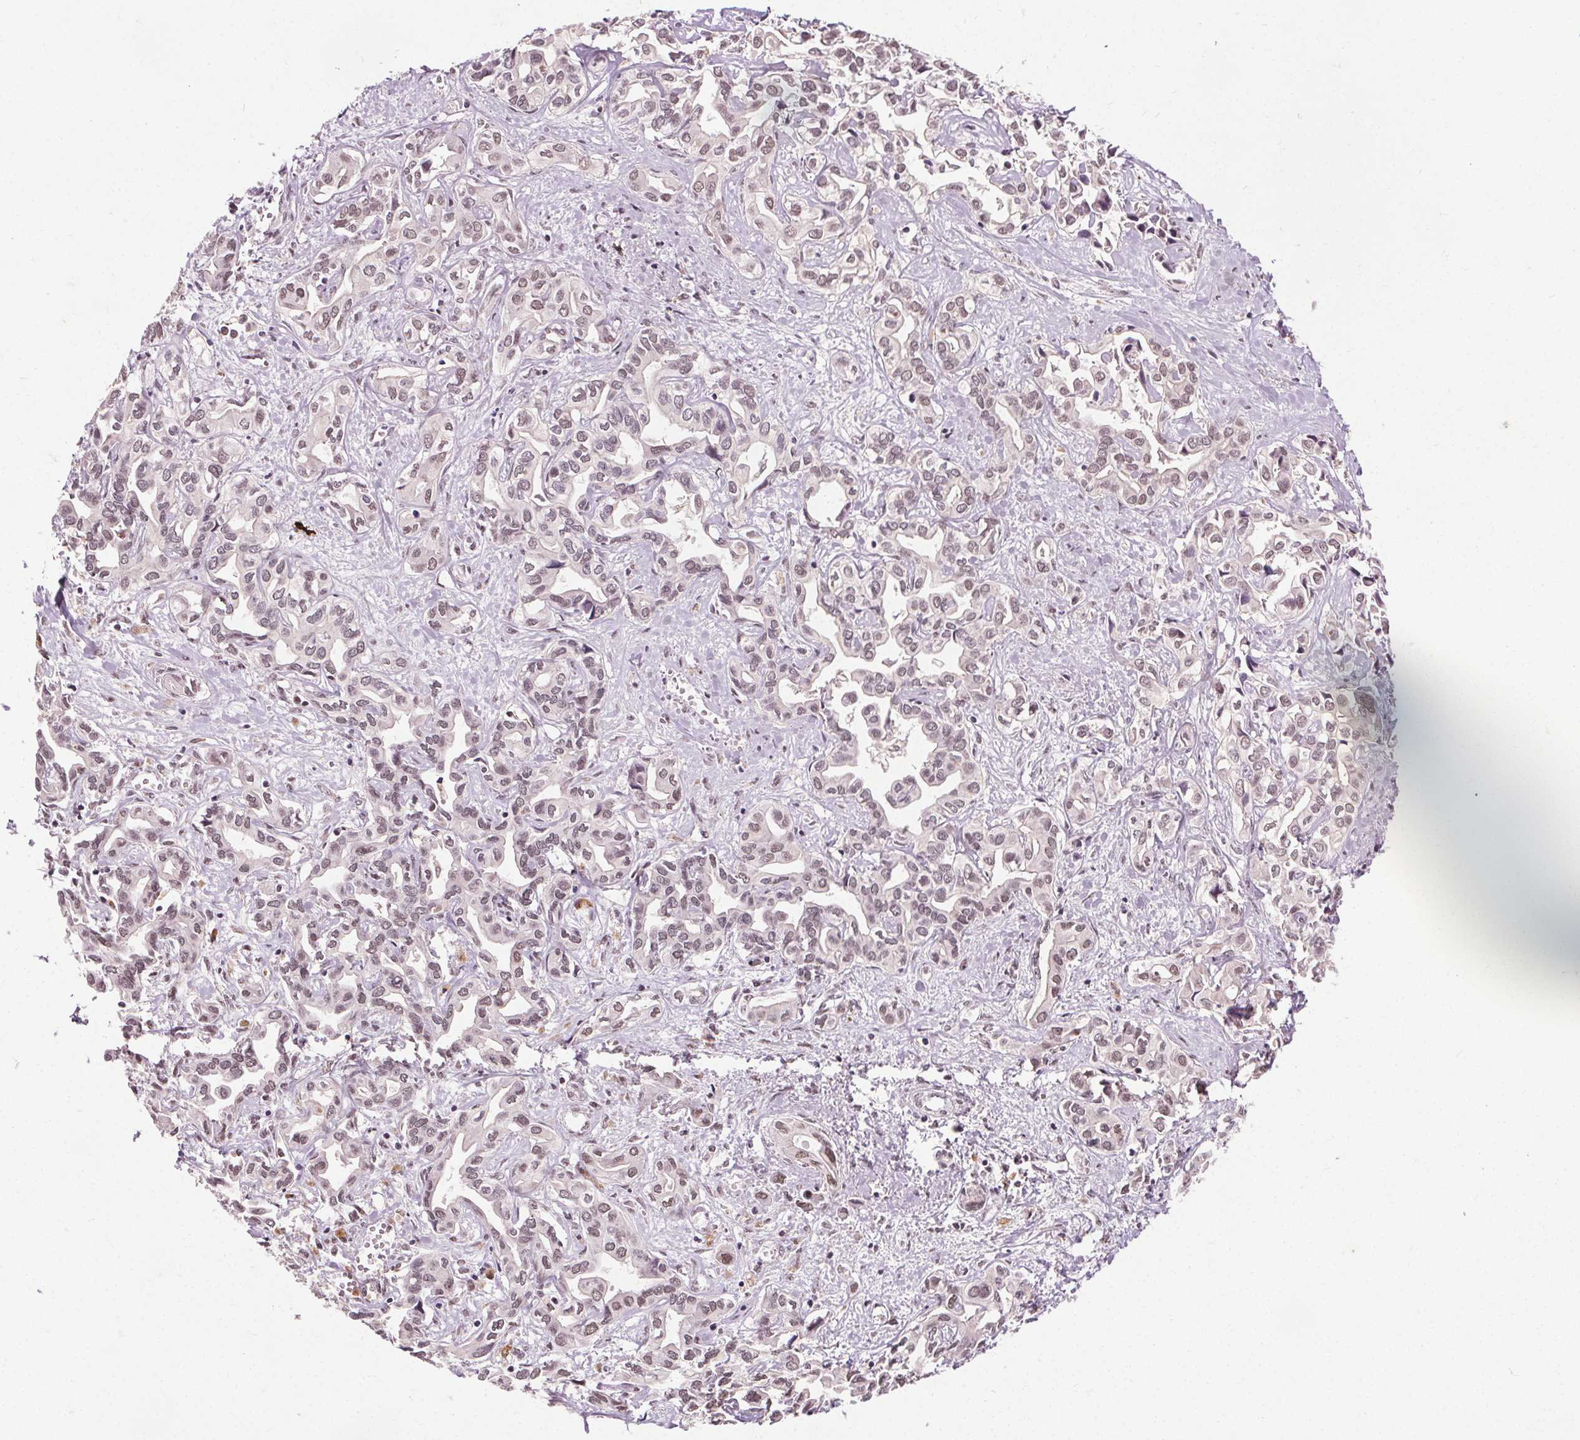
{"staining": {"intensity": "moderate", "quantity": "25%-75%", "location": "nuclear"}, "tissue": "liver cancer", "cell_type": "Tumor cells", "image_type": "cancer", "snomed": [{"axis": "morphology", "description": "Cholangiocarcinoma"}, {"axis": "topography", "description": "Liver"}], "caption": "A photomicrograph showing moderate nuclear positivity in approximately 25%-75% of tumor cells in liver cancer, as visualized by brown immunohistochemical staining.", "gene": "MED6", "patient": {"sex": "female", "age": 64}}